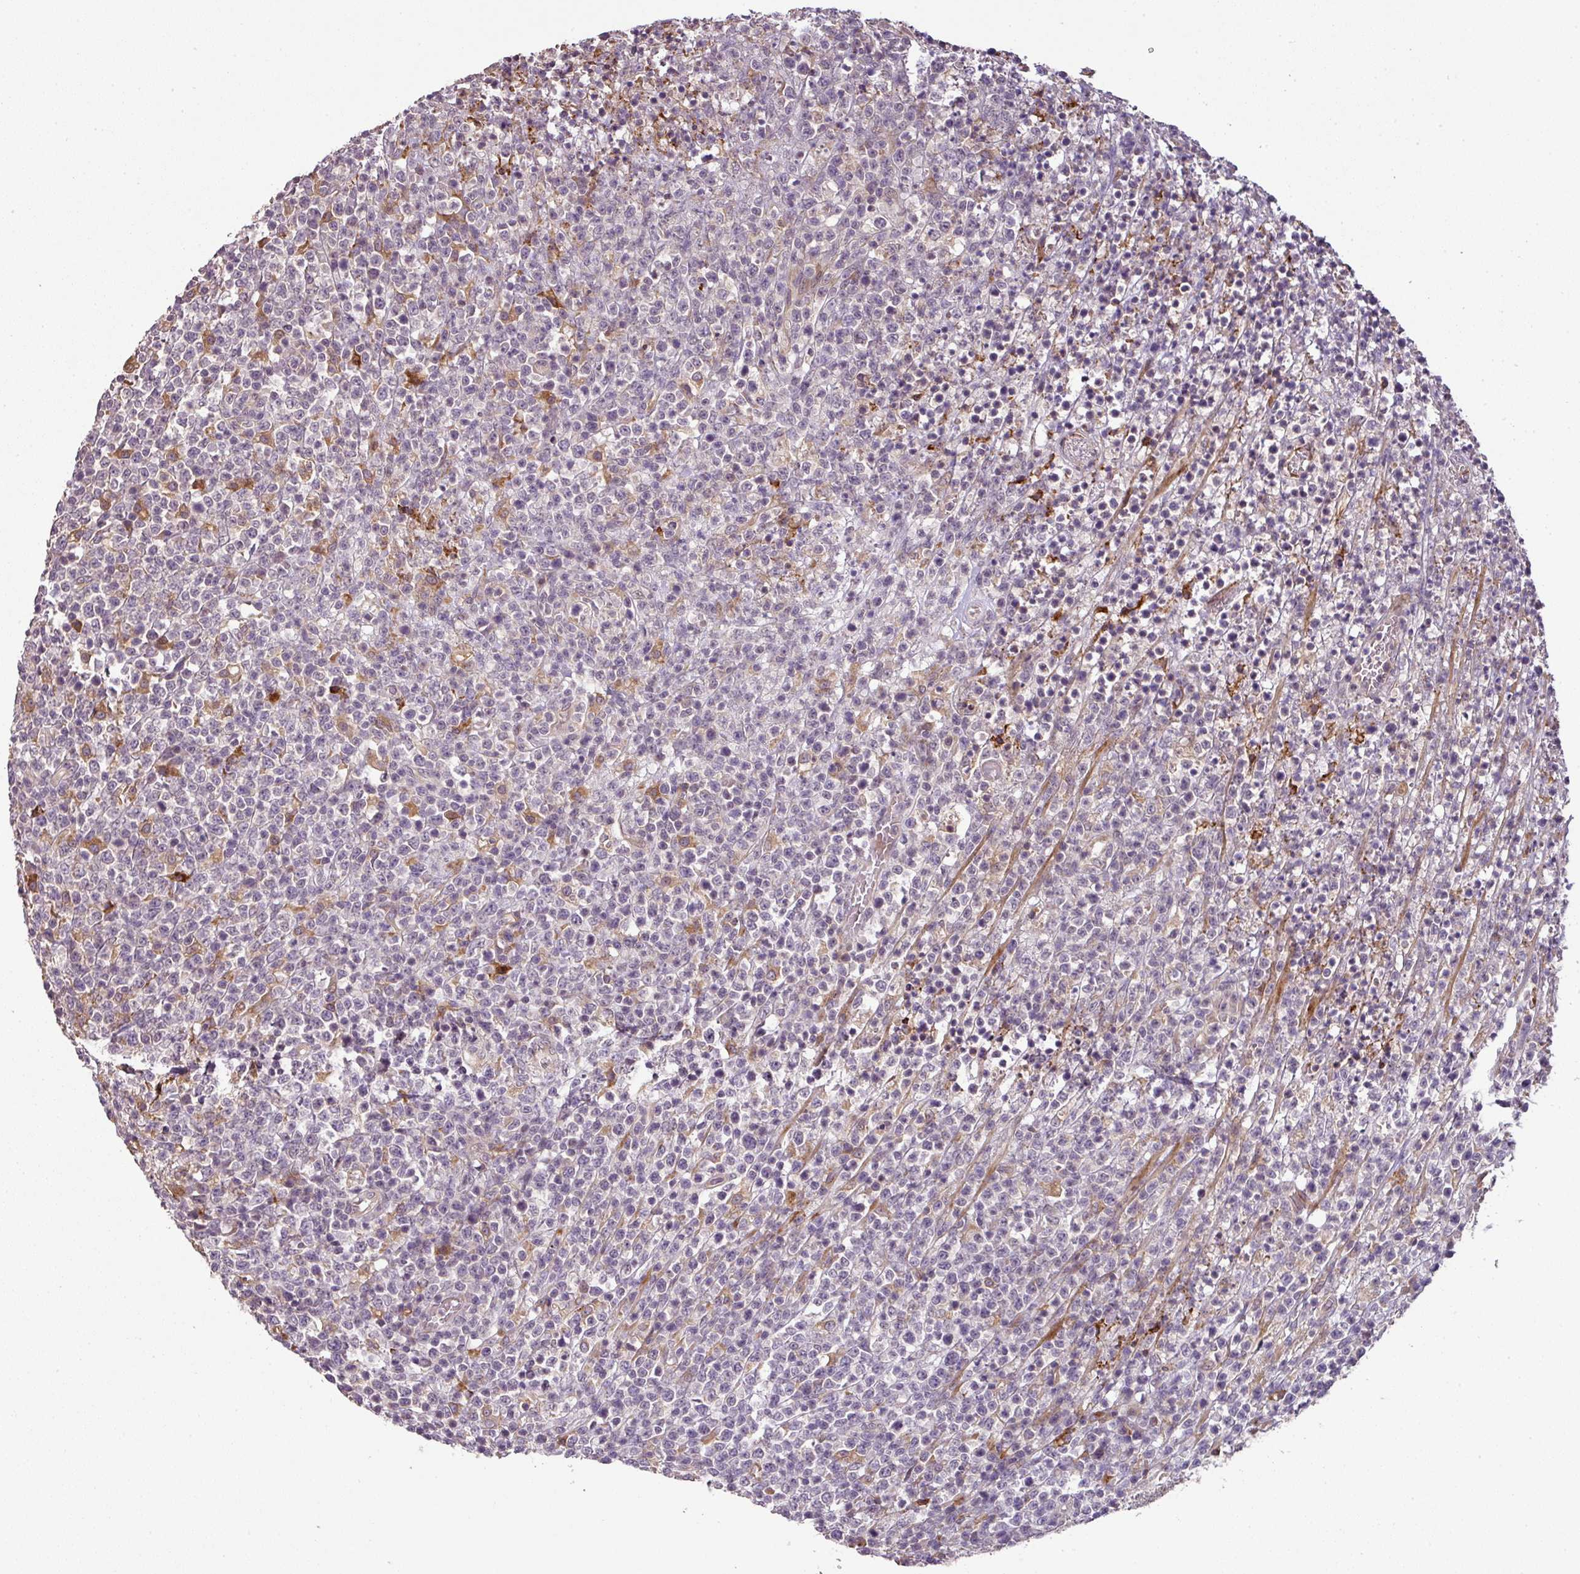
{"staining": {"intensity": "negative", "quantity": "none", "location": "none"}, "tissue": "lymphoma", "cell_type": "Tumor cells", "image_type": "cancer", "snomed": [{"axis": "morphology", "description": "Malignant lymphoma, non-Hodgkin's type, High grade"}, {"axis": "topography", "description": "Colon"}], "caption": "Lymphoma was stained to show a protein in brown. There is no significant staining in tumor cells.", "gene": "SPCS3", "patient": {"sex": "female", "age": 53}}